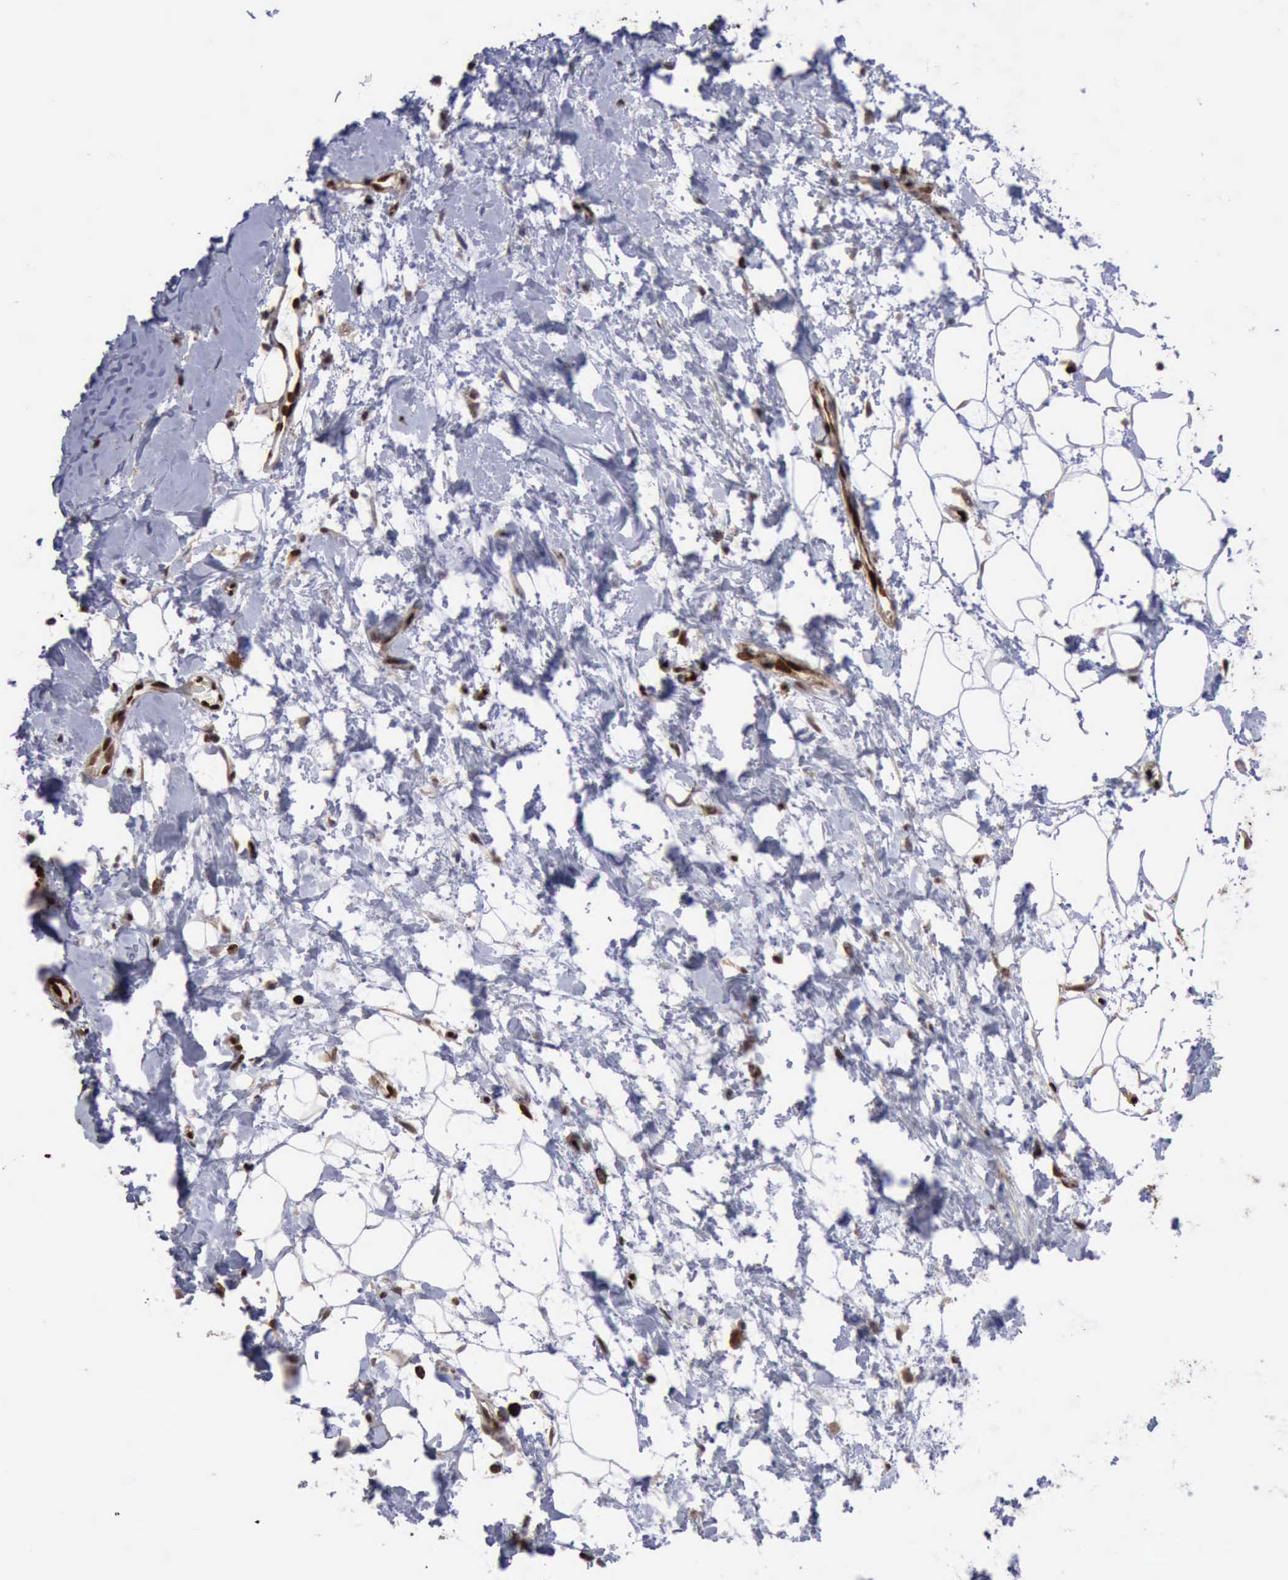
{"staining": {"intensity": "strong", "quantity": ">75%", "location": "cytoplasmic/membranous,nuclear"}, "tissue": "breast cancer", "cell_type": "Tumor cells", "image_type": "cancer", "snomed": [{"axis": "morphology", "description": "Duct carcinoma"}, {"axis": "topography", "description": "Breast"}], "caption": "Immunohistochemical staining of infiltrating ductal carcinoma (breast) reveals high levels of strong cytoplasmic/membranous and nuclear positivity in approximately >75% of tumor cells. Using DAB (3,3'-diaminobenzidine) (brown) and hematoxylin (blue) stains, captured at high magnification using brightfield microscopy.", "gene": "PDCD4", "patient": {"sex": "female", "age": 40}}